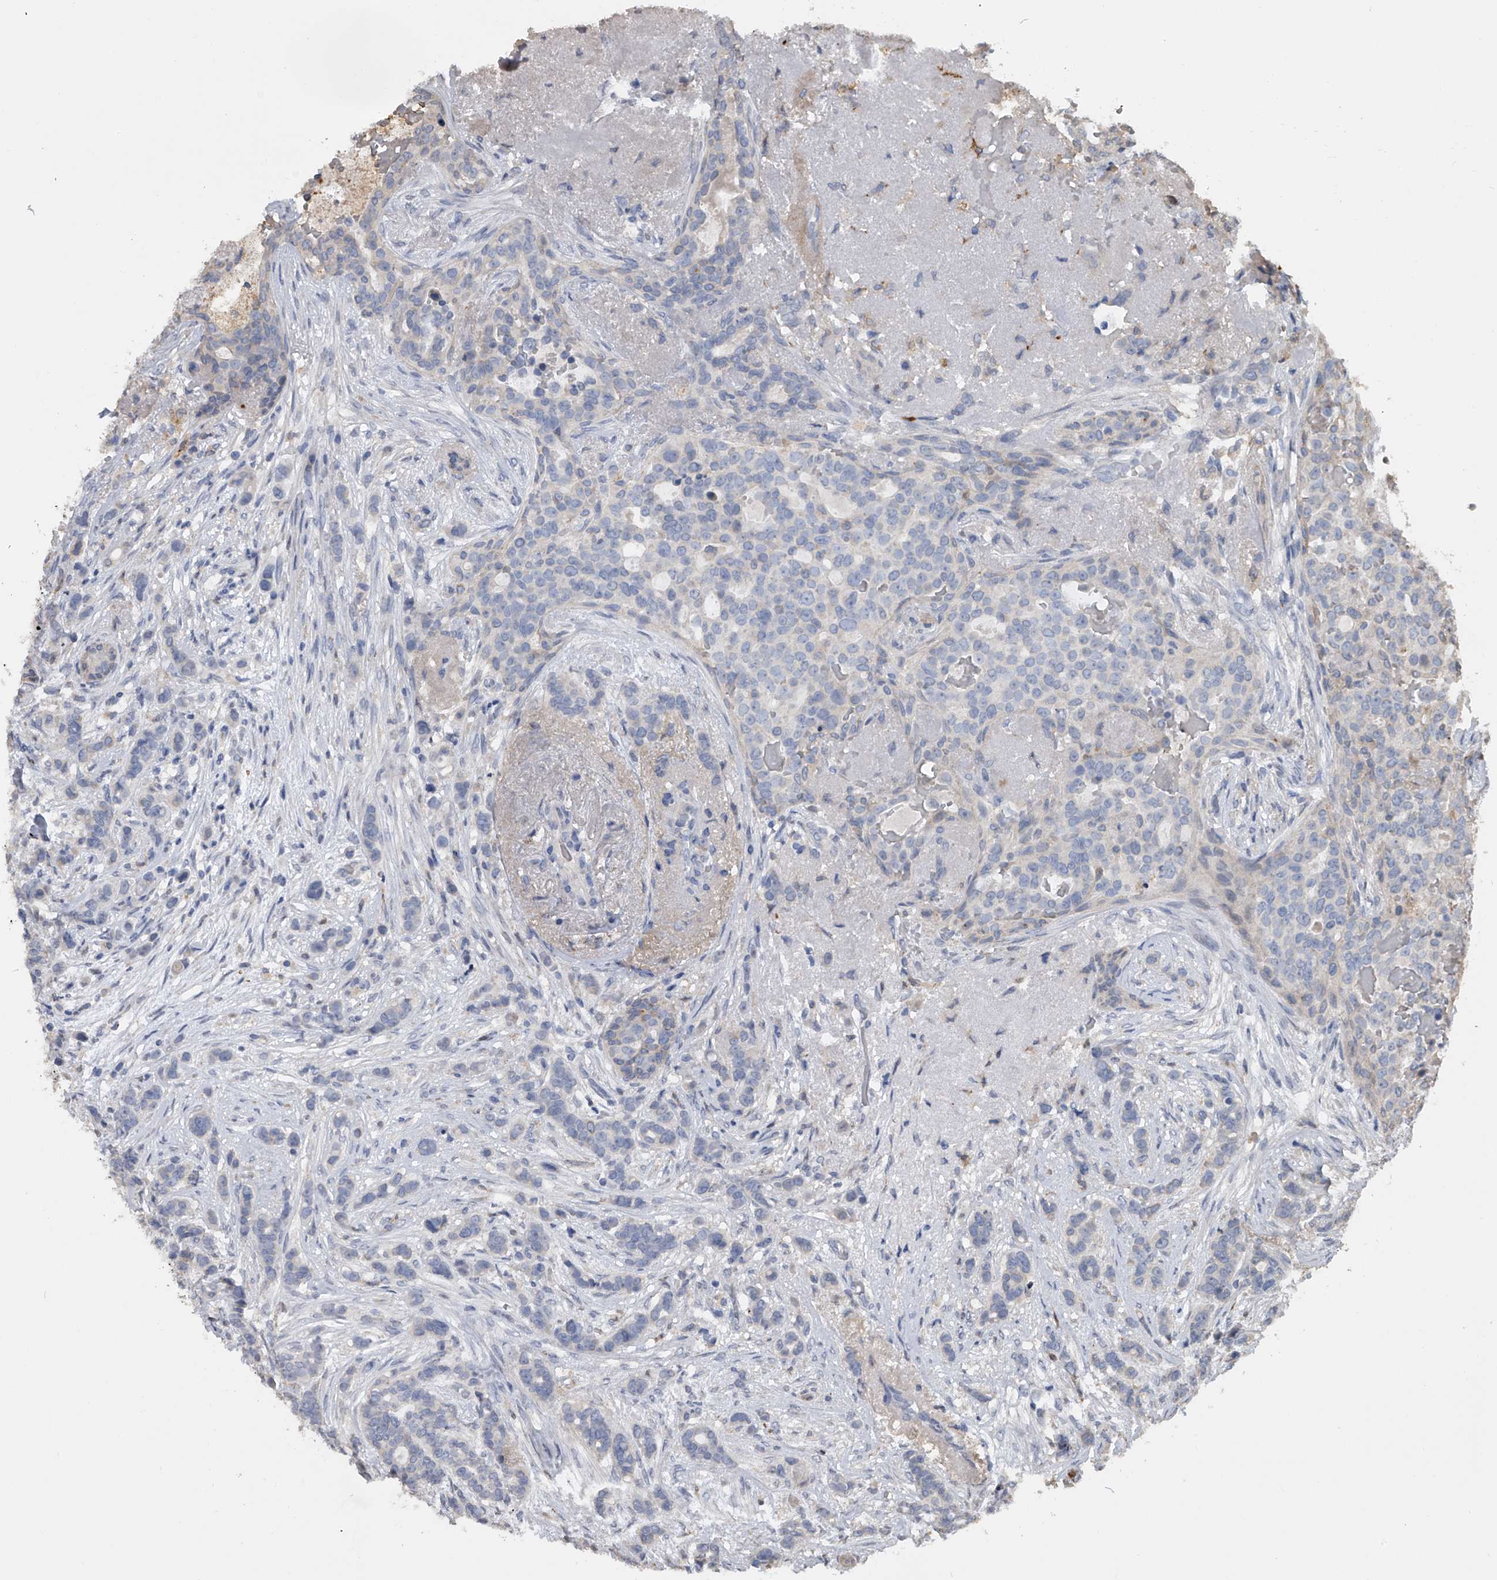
{"staining": {"intensity": "negative", "quantity": "none", "location": "none"}, "tissue": "breast cancer", "cell_type": "Tumor cells", "image_type": "cancer", "snomed": [{"axis": "morphology", "description": "Lobular carcinoma"}, {"axis": "topography", "description": "Breast"}], "caption": "IHC micrograph of lobular carcinoma (breast) stained for a protein (brown), which demonstrates no positivity in tumor cells.", "gene": "DOCK9", "patient": {"sex": "female", "age": 51}}